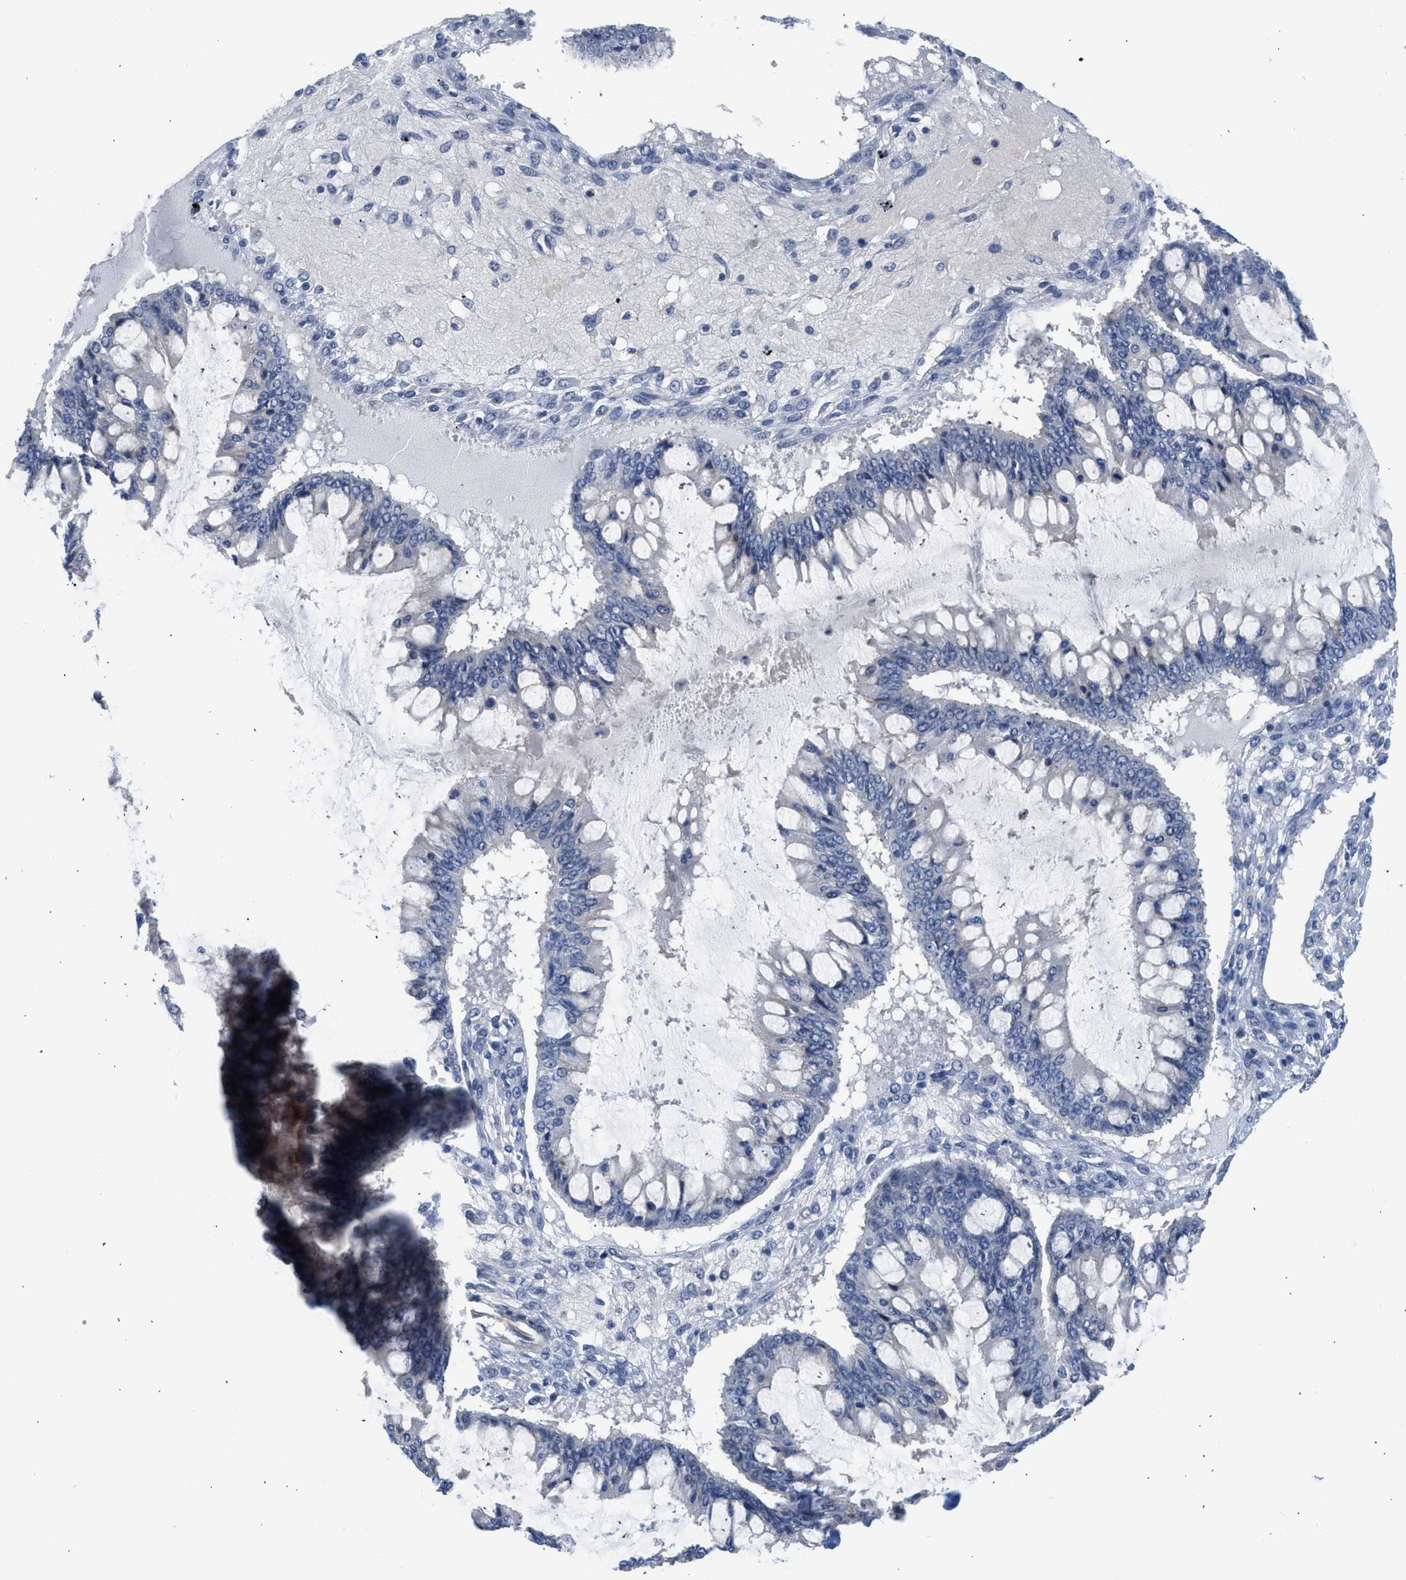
{"staining": {"intensity": "negative", "quantity": "none", "location": "none"}, "tissue": "ovarian cancer", "cell_type": "Tumor cells", "image_type": "cancer", "snomed": [{"axis": "morphology", "description": "Cystadenocarcinoma, mucinous, NOS"}, {"axis": "topography", "description": "Ovary"}], "caption": "High magnification brightfield microscopy of mucinous cystadenocarcinoma (ovarian) stained with DAB (brown) and counterstained with hematoxylin (blue): tumor cells show no significant positivity.", "gene": "CSF3R", "patient": {"sex": "female", "age": 73}}